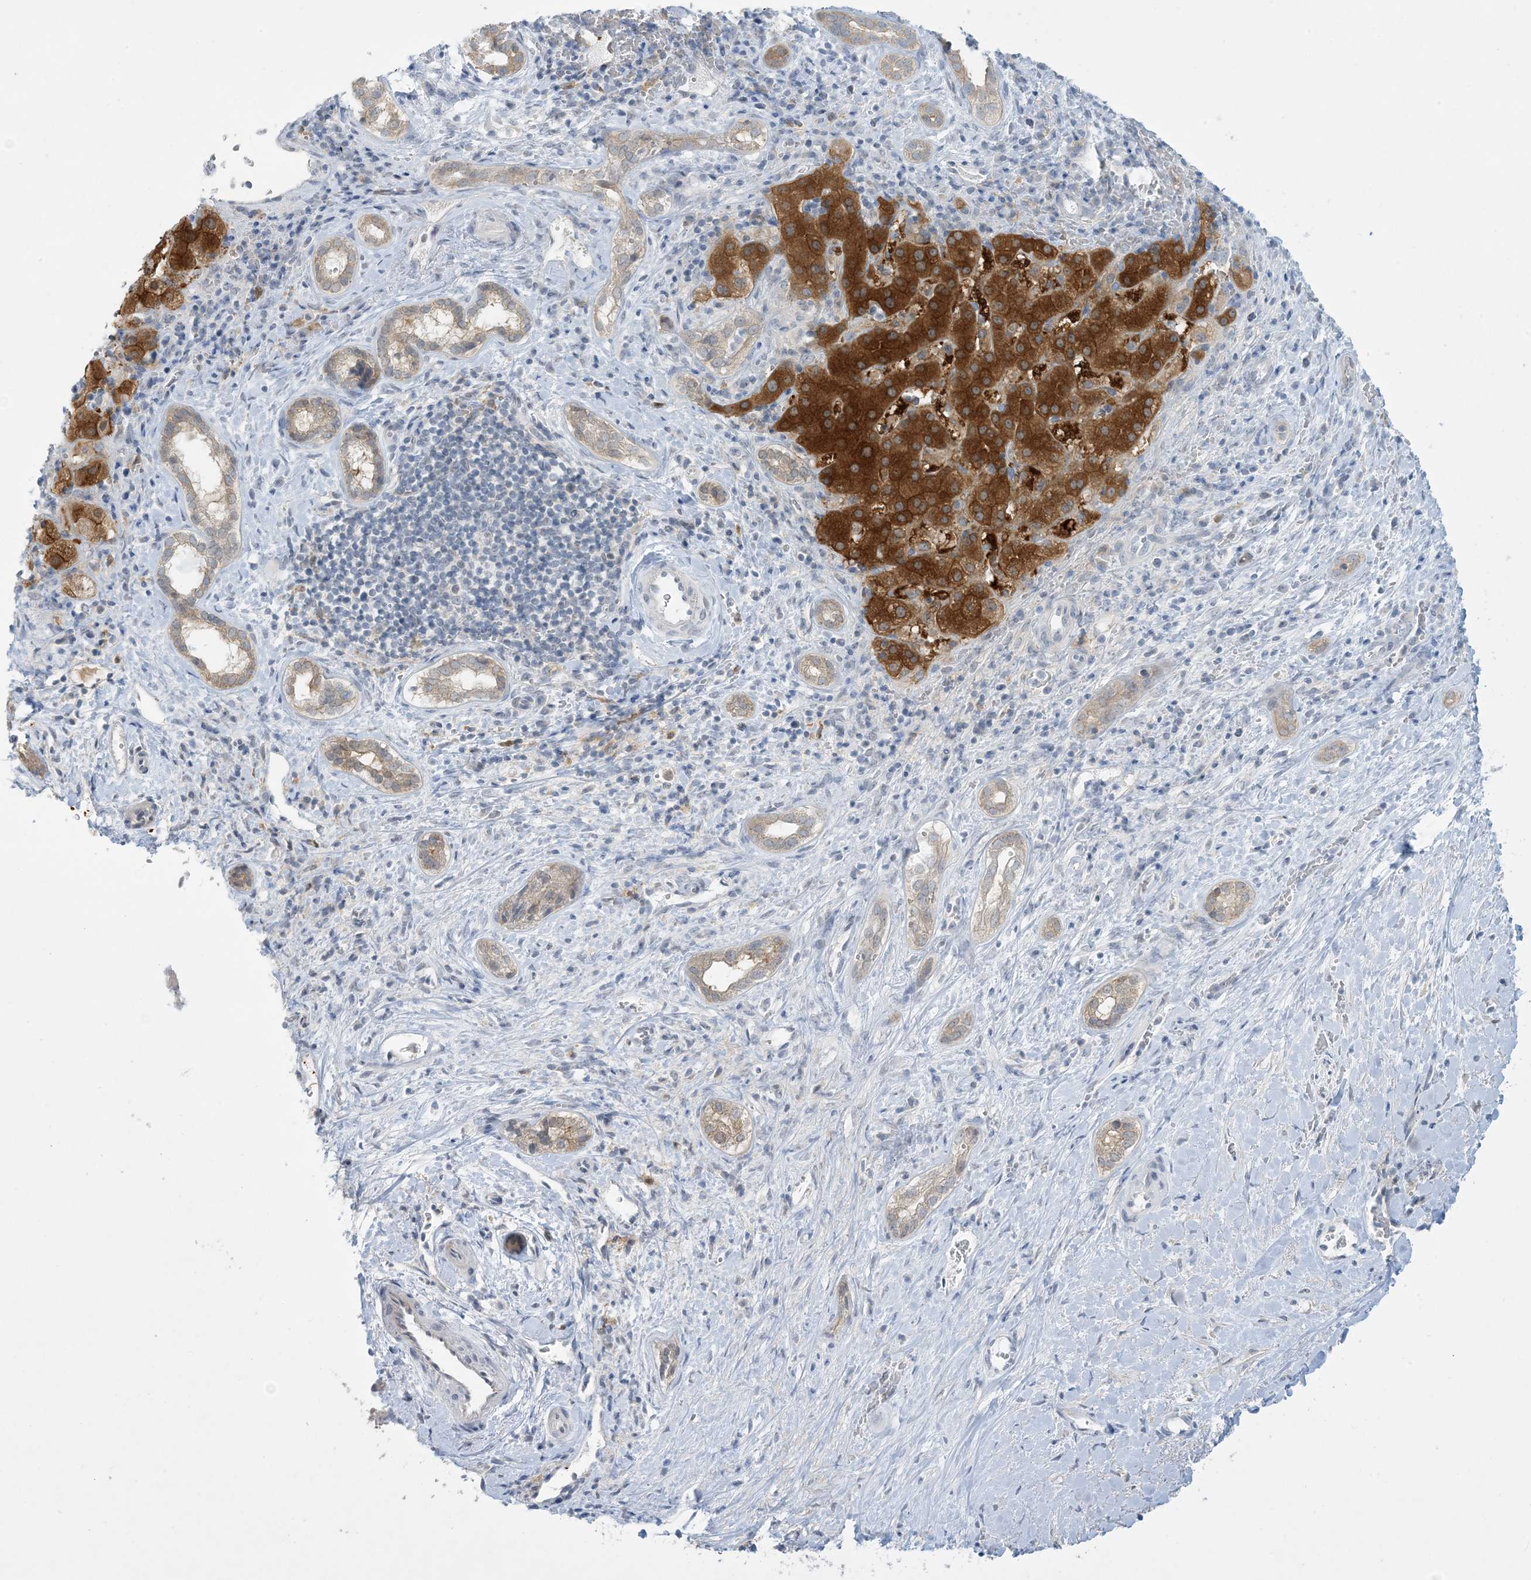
{"staining": {"intensity": "moderate", "quantity": ">75%", "location": "cytoplasmic/membranous"}, "tissue": "liver cancer", "cell_type": "Tumor cells", "image_type": "cancer", "snomed": [{"axis": "morphology", "description": "Cholangiocarcinoma"}, {"axis": "topography", "description": "Liver"}], "caption": "Liver cancer (cholangiocarcinoma) stained with DAB (3,3'-diaminobenzidine) immunohistochemistry (IHC) reveals medium levels of moderate cytoplasmic/membranous expression in about >75% of tumor cells.", "gene": "MRPS18A", "patient": {"sex": "female", "age": 75}}